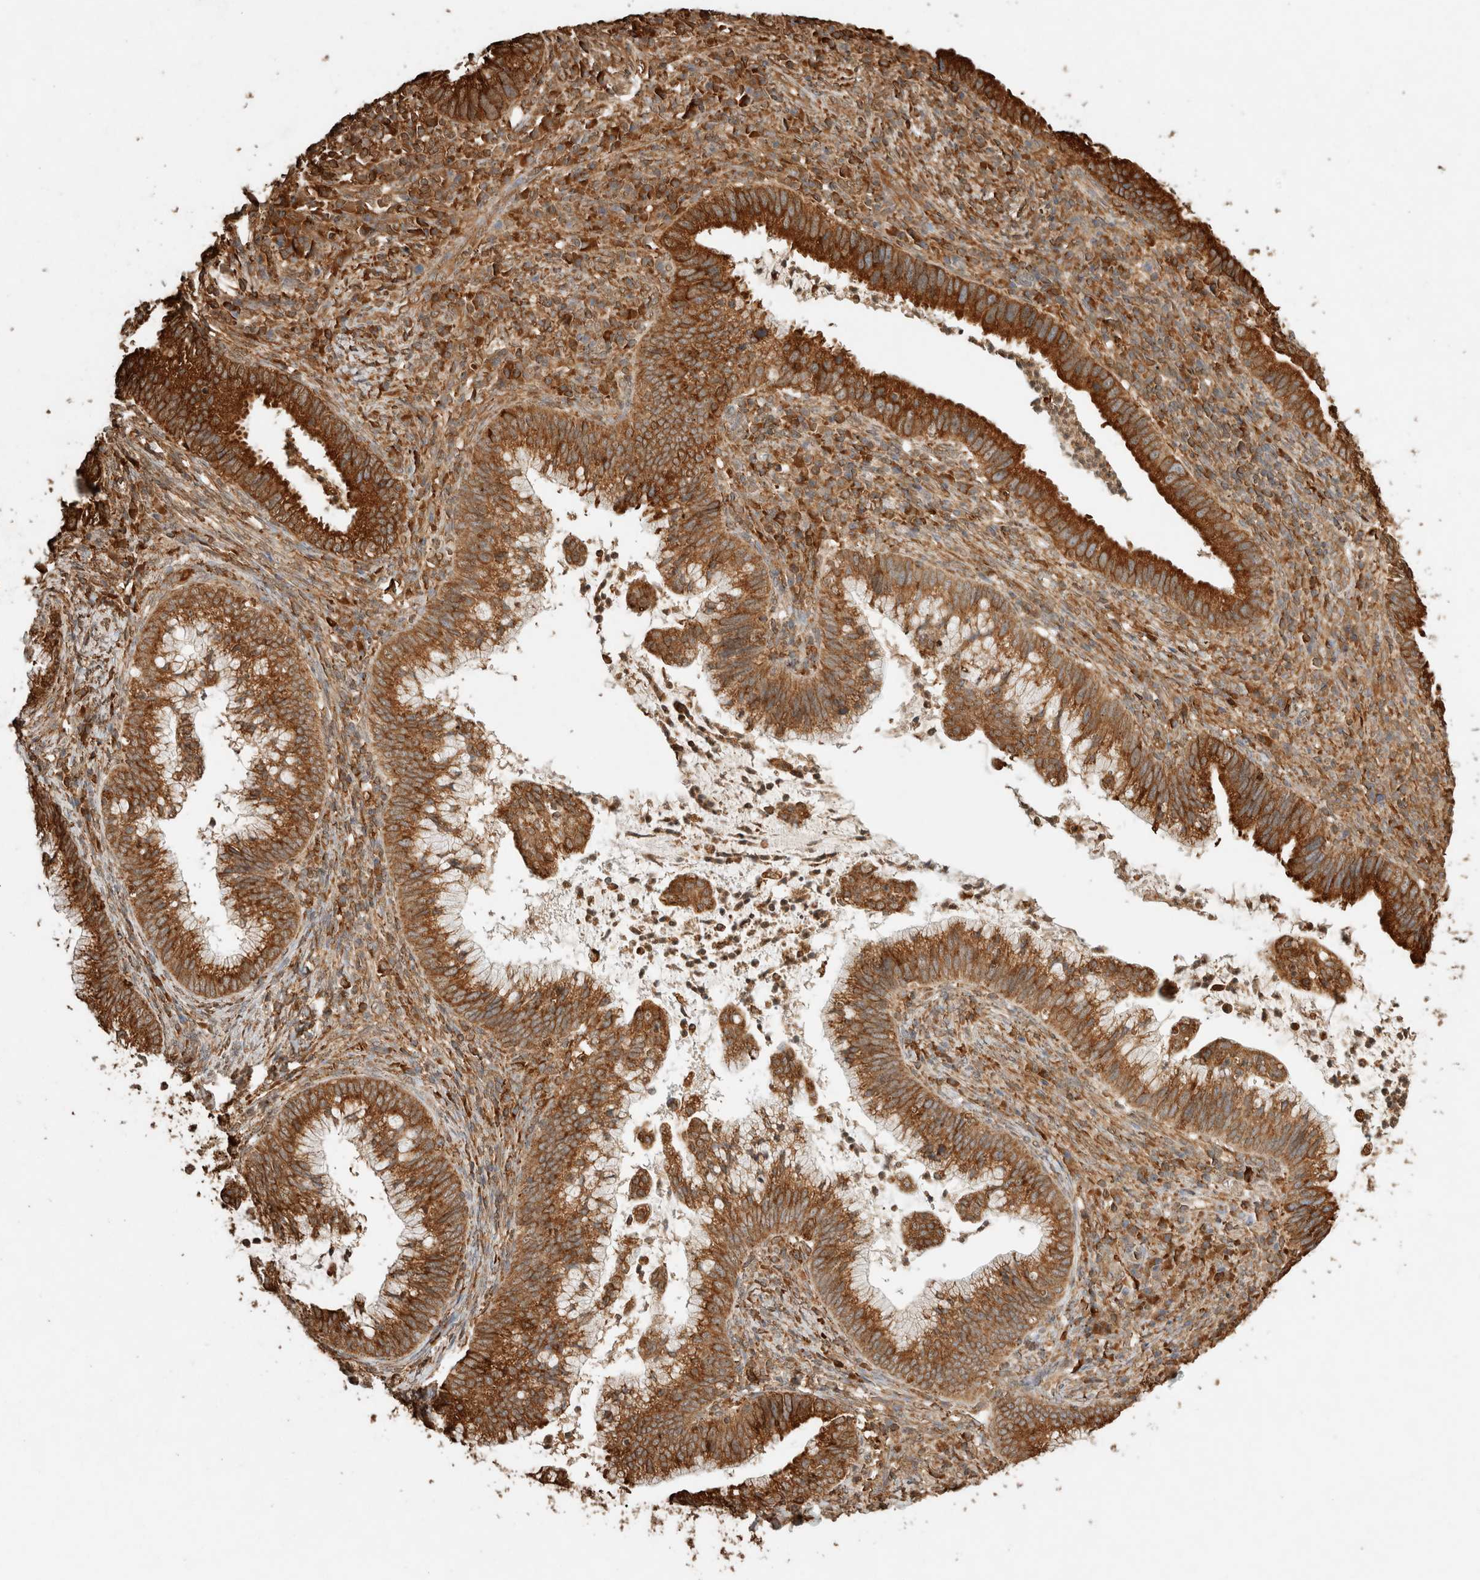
{"staining": {"intensity": "strong", "quantity": "25%-75%", "location": "cytoplasmic/membranous,nuclear"}, "tissue": "cervical cancer", "cell_type": "Tumor cells", "image_type": "cancer", "snomed": [{"axis": "morphology", "description": "Adenocarcinoma, NOS"}, {"axis": "topography", "description": "Cervix"}], "caption": "High-magnification brightfield microscopy of adenocarcinoma (cervical) stained with DAB (brown) and counterstained with hematoxylin (blue). tumor cells exhibit strong cytoplasmic/membranous and nuclear positivity is seen in about25%-75% of cells.", "gene": "ERAP1", "patient": {"sex": "female", "age": 36}}